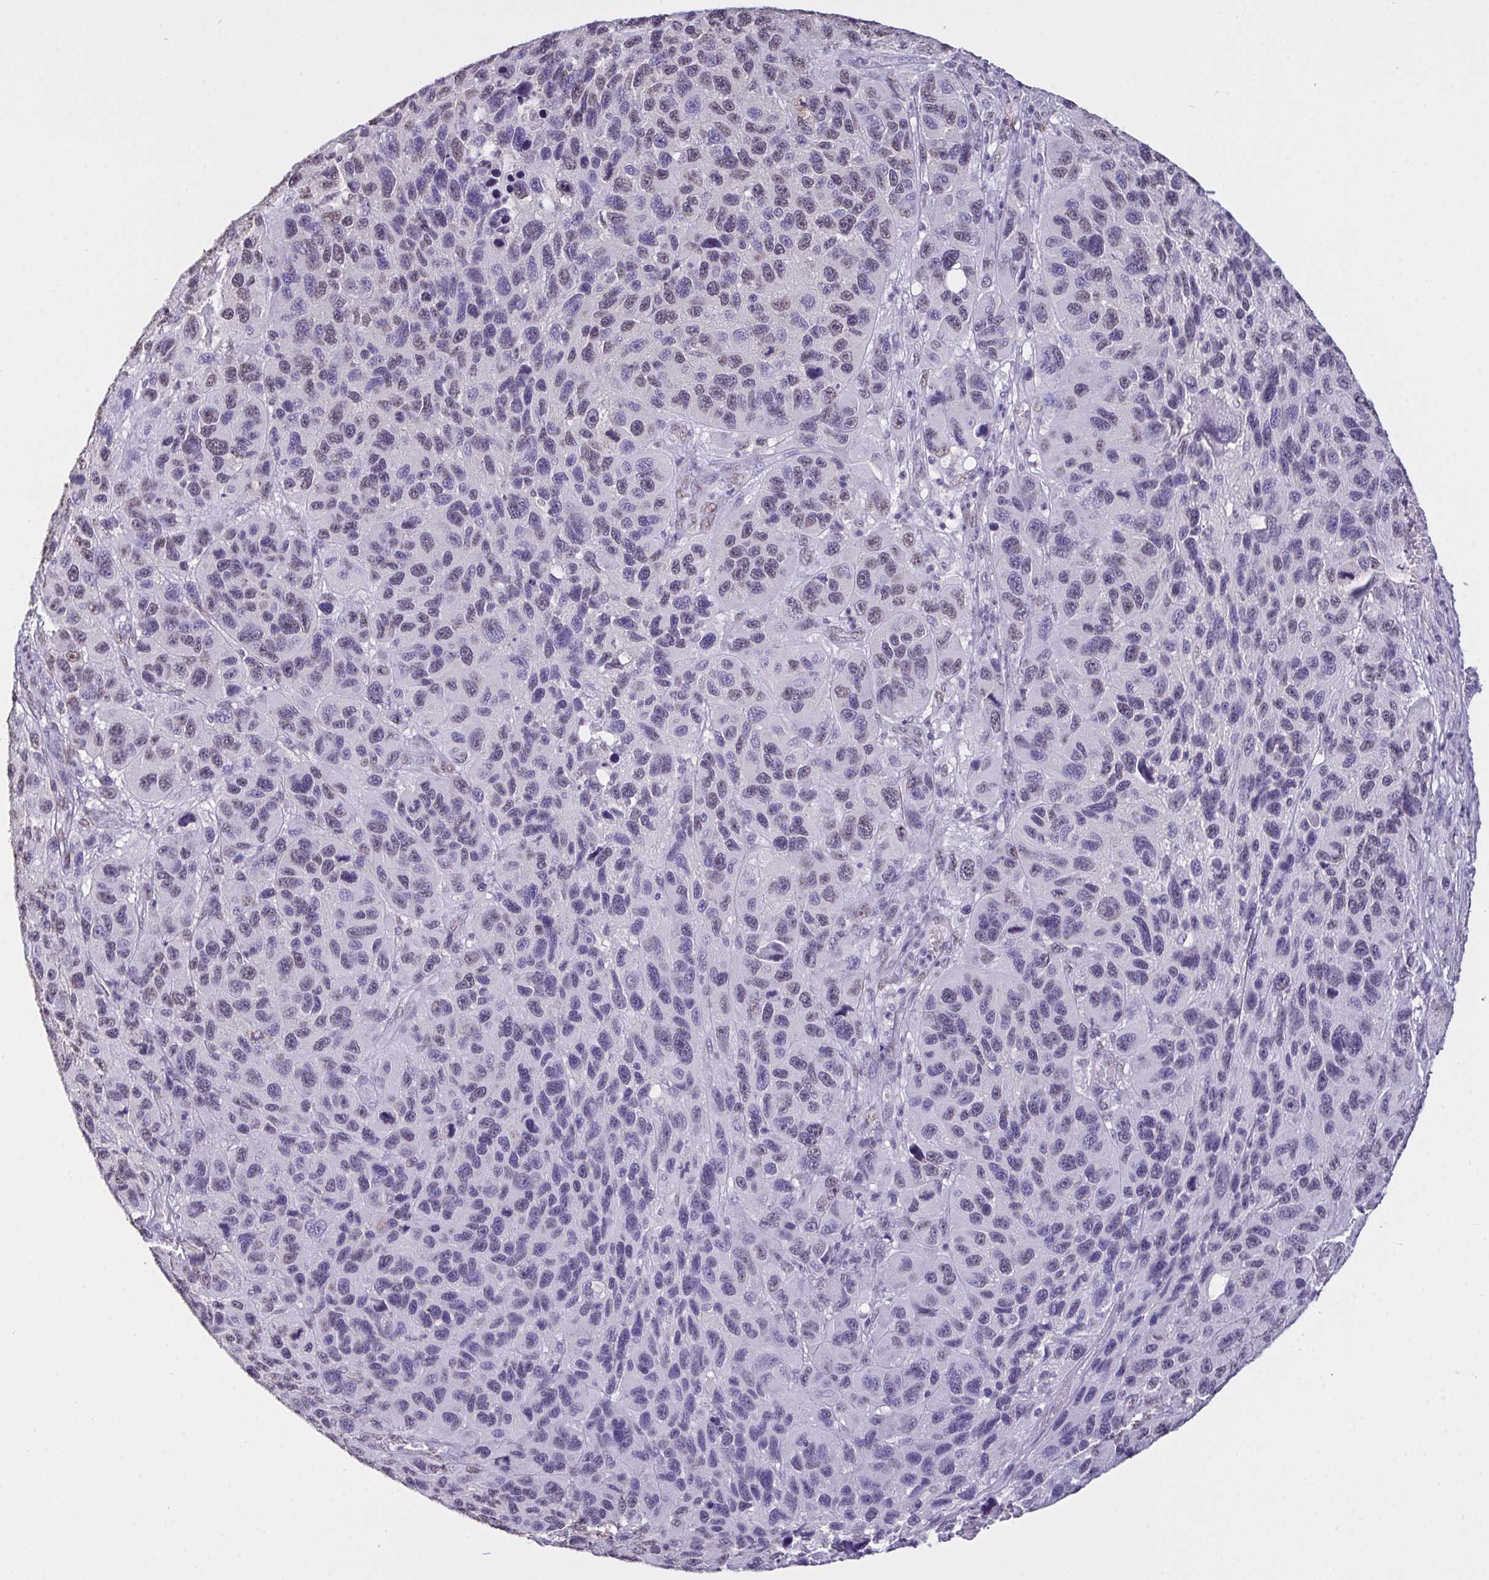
{"staining": {"intensity": "weak", "quantity": "<25%", "location": "nuclear"}, "tissue": "melanoma", "cell_type": "Tumor cells", "image_type": "cancer", "snomed": [{"axis": "morphology", "description": "Malignant melanoma, NOS"}, {"axis": "topography", "description": "Skin"}], "caption": "High magnification brightfield microscopy of malignant melanoma stained with DAB (3,3'-diaminobenzidine) (brown) and counterstained with hematoxylin (blue): tumor cells show no significant positivity.", "gene": "SEMA6B", "patient": {"sex": "male", "age": 53}}